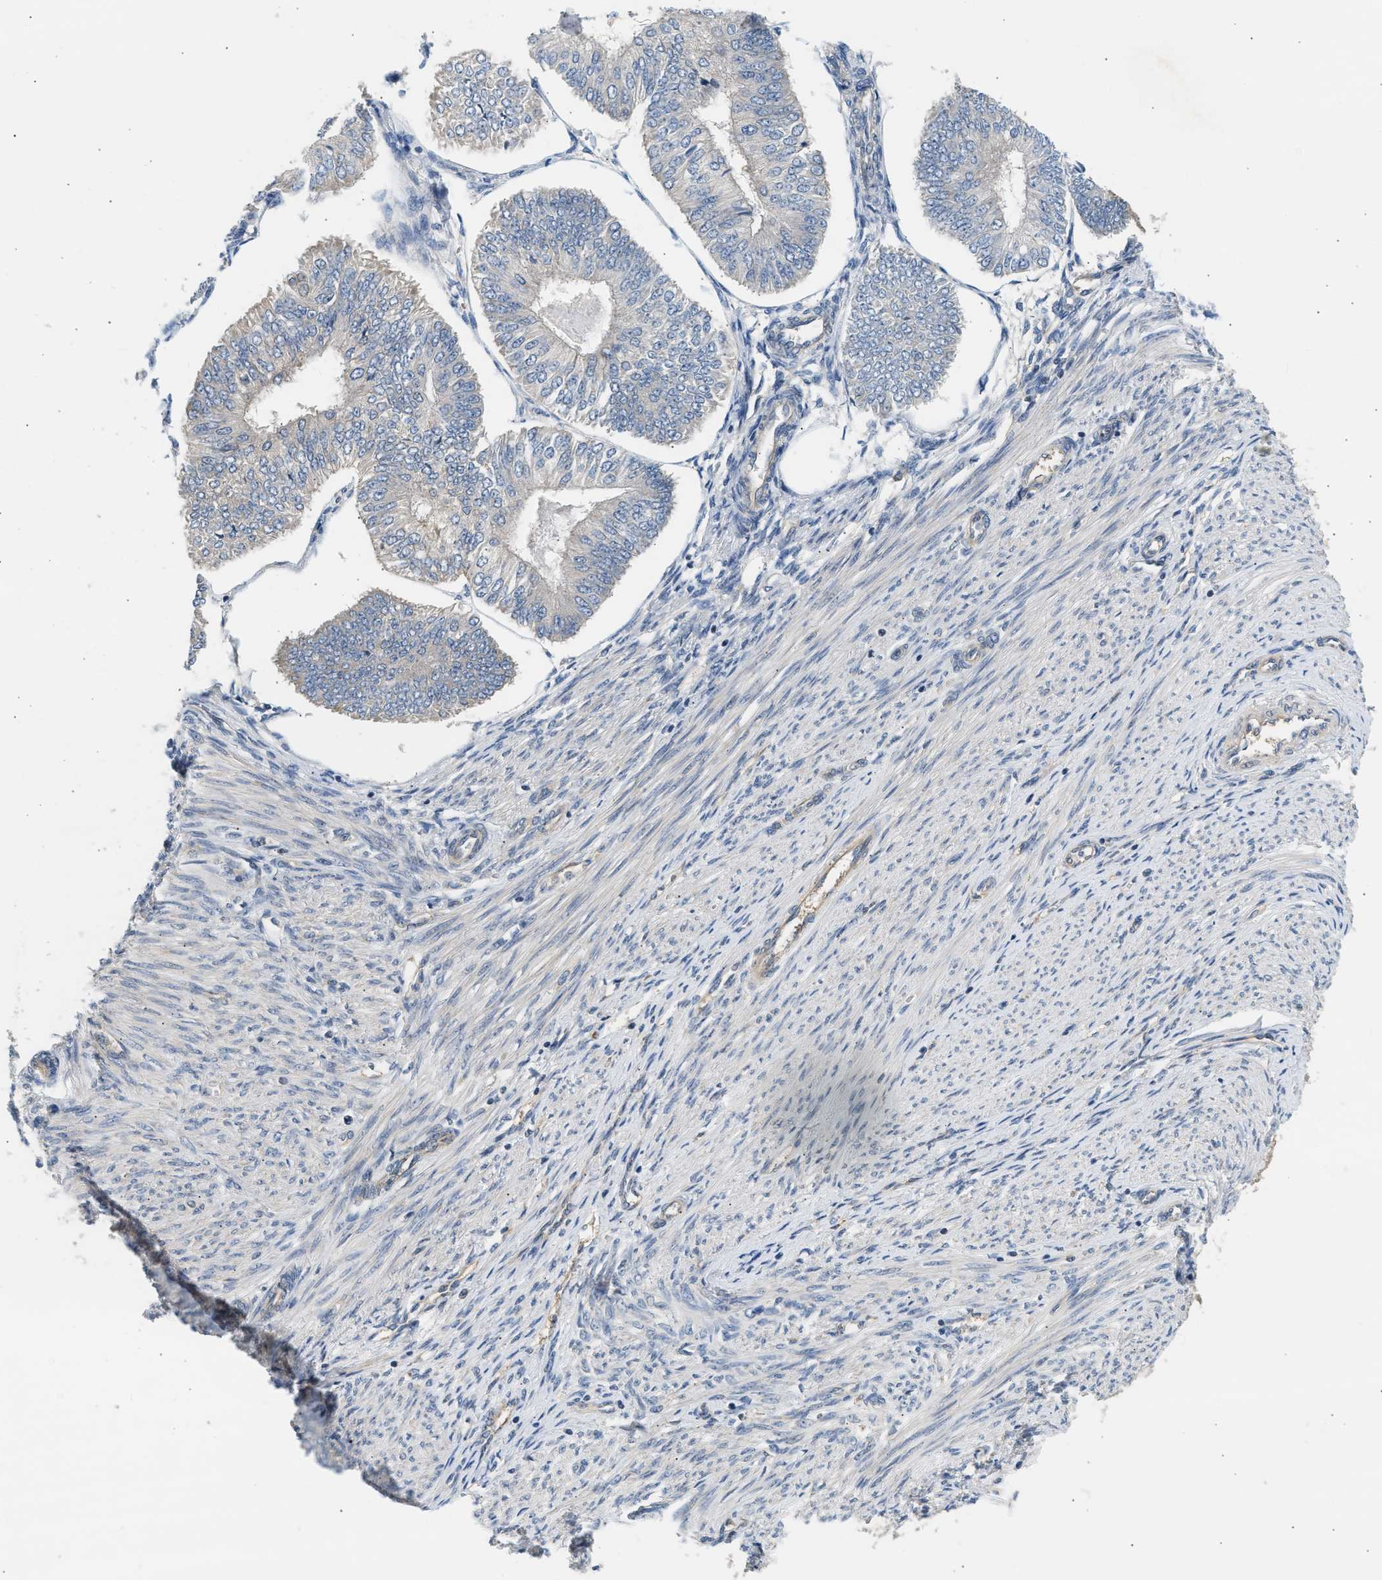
{"staining": {"intensity": "negative", "quantity": "none", "location": "none"}, "tissue": "endometrial cancer", "cell_type": "Tumor cells", "image_type": "cancer", "snomed": [{"axis": "morphology", "description": "Adenocarcinoma, NOS"}, {"axis": "topography", "description": "Endometrium"}], "caption": "Endometrial adenocarcinoma stained for a protein using immunohistochemistry demonstrates no positivity tumor cells.", "gene": "WDR31", "patient": {"sex": "female", "age": 58}}